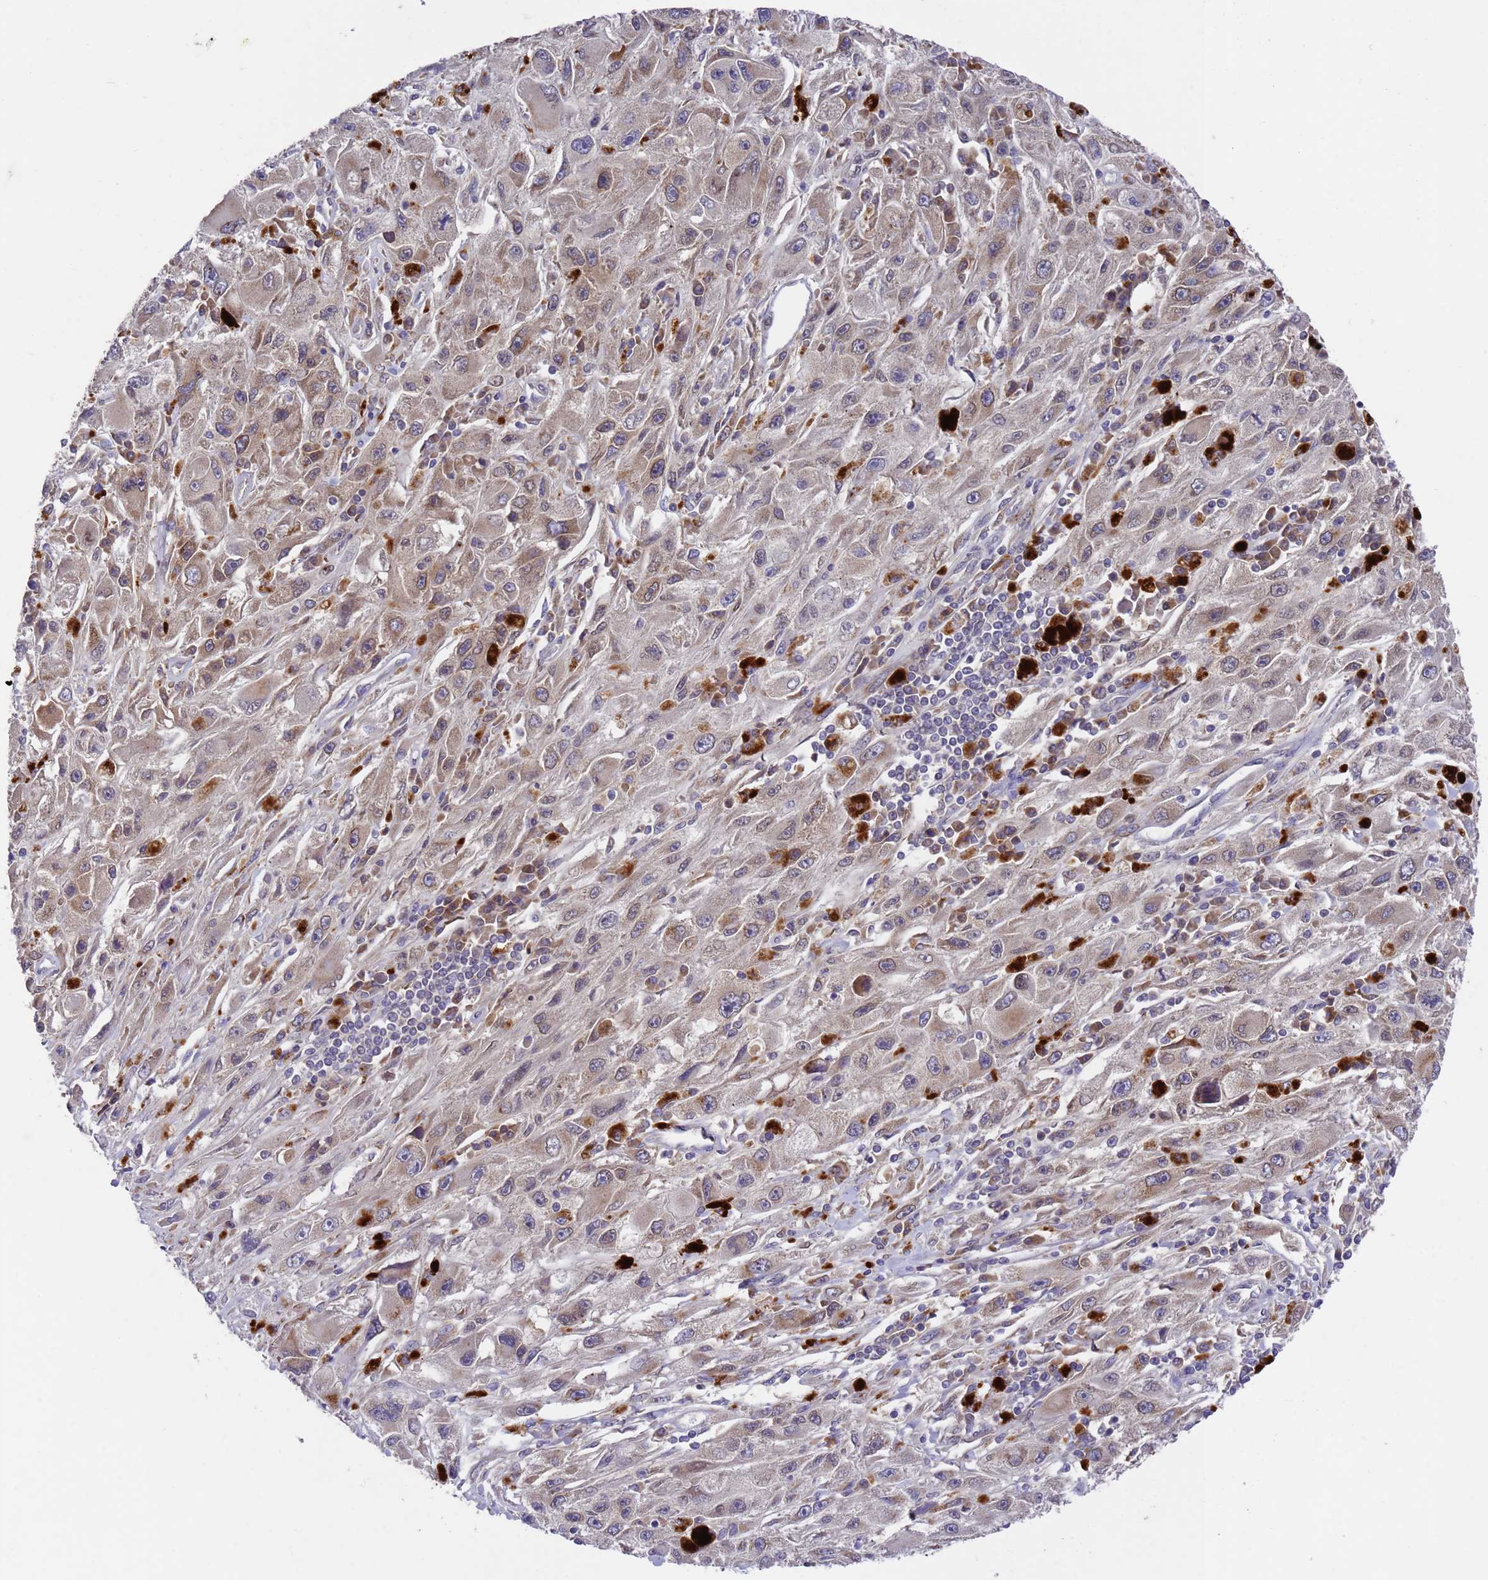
{"staining": {"intensity": "weak", "quantity": "25%-75%", "location": "cytoplasmic/membranous"}, "tissue": "melanoma", "cell_type": "Tumor cells", "image_type": "cancer", "snomed": [{"axis": "morphology", "description": "Malignant melanoma, Metastatic site"}, {"axis": "topography", "description": "Skin"}], "caption": "About 25%-75% of tumor cells in malignant melanoma (metastatic site) show weak cytoplasmic/membranous protein positivity as visualized by brown immunohistochemical staining.", "gene": "DCAF12L2", "patient": {"sex": "male", "age": 53}}